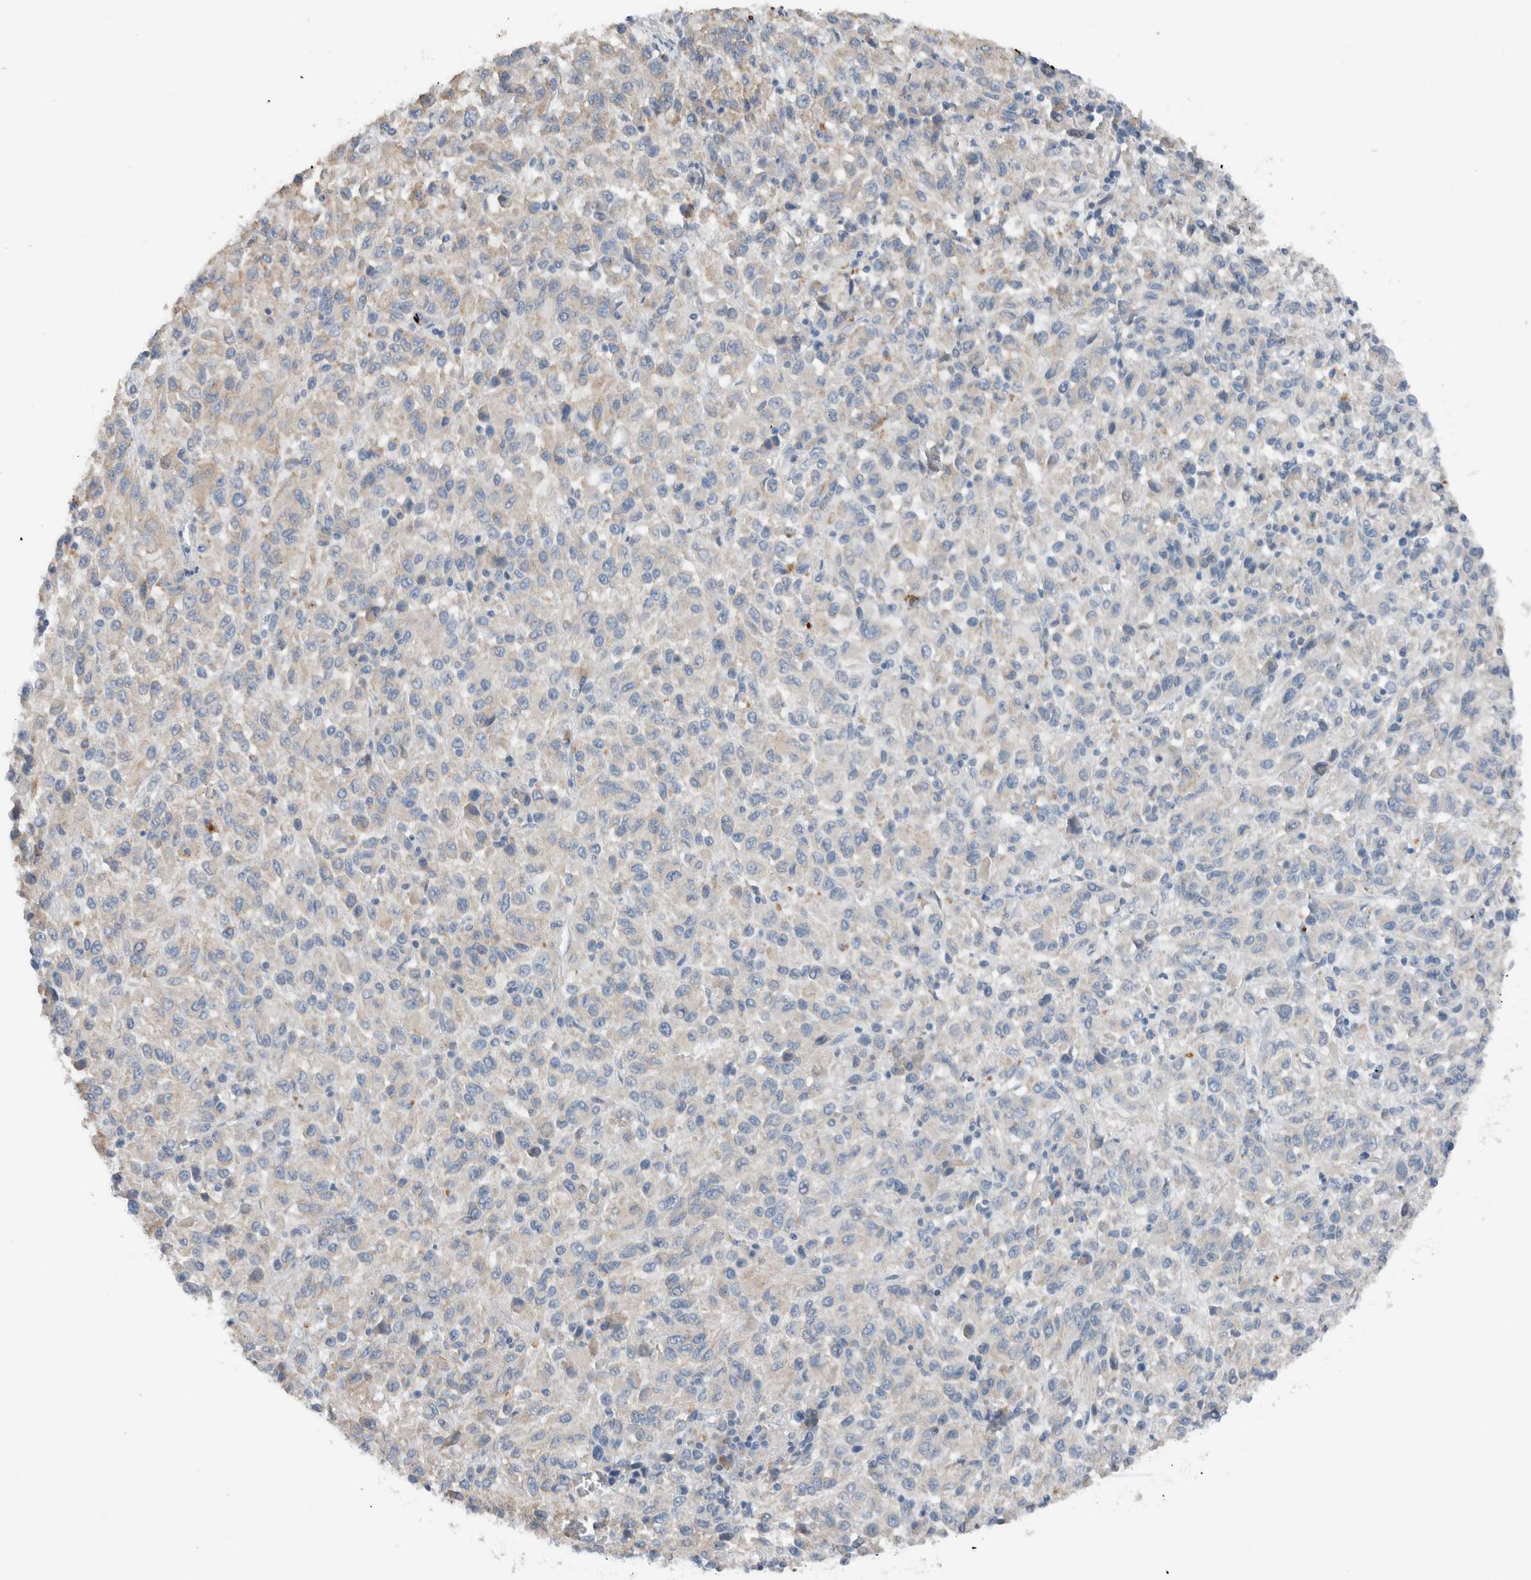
{"staining": {"intensity": "negative", "quantity": "none", "location": "none"}, "tissue": "melanoma", "cell_type": "Tumor cells", "image_type": "cancer", "snomed": [{"axis": "morphology", "description": "Malignant melanoma, Metastatic site"}, {"axis": "topography", "description": "Lung"}], "caption": "High power microscopy image of an immunohistochemistry (IHC) histopathology image of melanoma, revealing no significant positivity in tumor cells.", "gene": "DUOX1", "patient": {"sex": "male", "age": 64}}